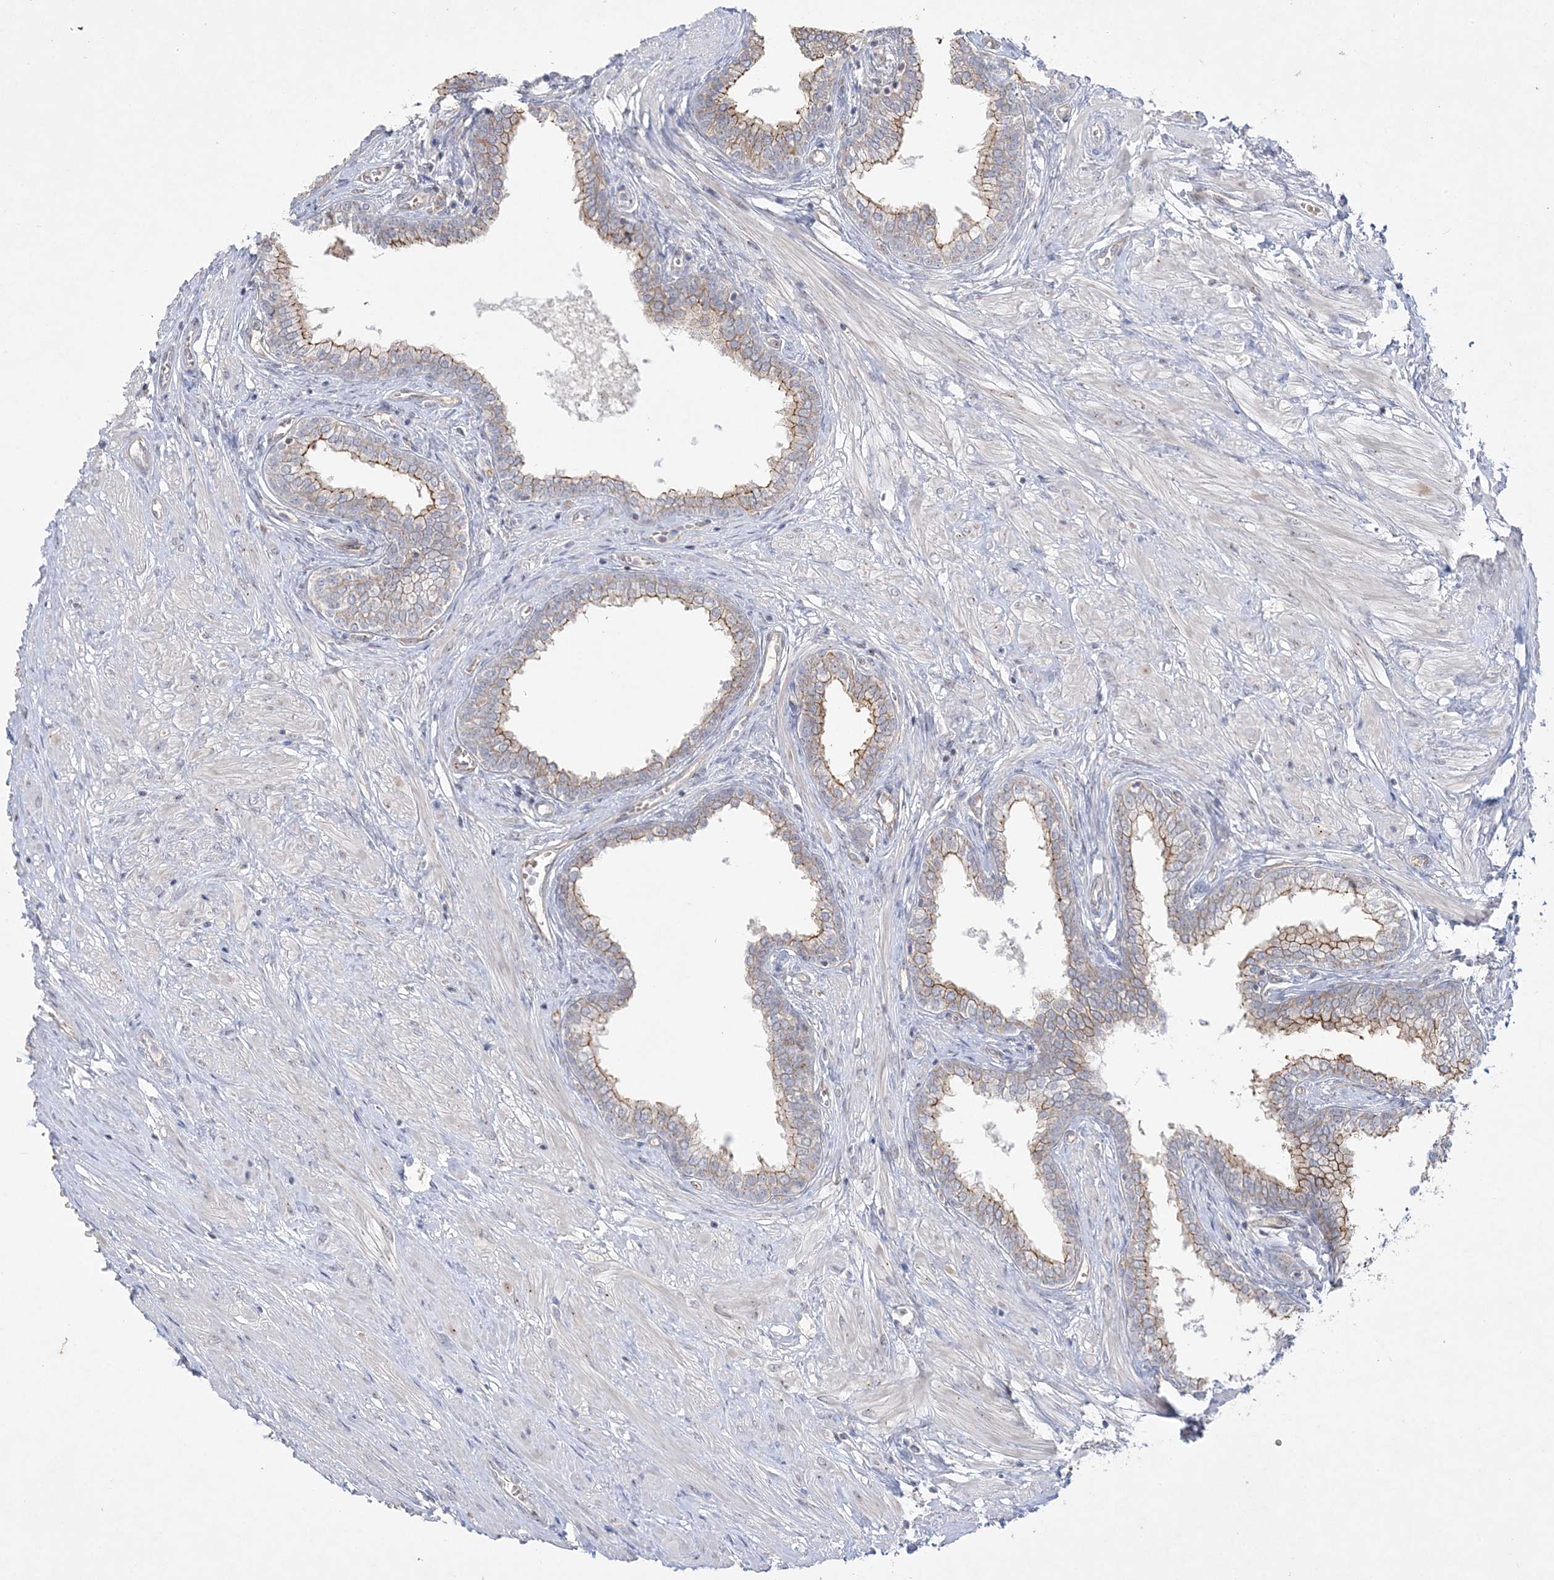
{"staining": {"intensity": "moderate", "quantity": ">75%", "location": "cytoplasmic/membranous"}, "tissue": "prostate", "cell_type": "Glandular cells", "image_type": "normal", "snomed": [{"axis": "morphology", "description": "Normal tissue, NOS"}, {"axis": "morphology", "description": "Urothelial carcinoma, Low grade"}, {"axis": "topography", "description": "Urinary bladder"}, {"axis": "topography", "description": "Prostate"}], "caption": "Brown immunohistochemical staining in benign human prostate displays moderate cytoplasmic/membranous staining in approximately >75% of glandular cells. The protein of interest is stained brown, and the nuclei are stained in blue (DAB IHC with brightfield microscopy, high magnification).", "gene": "ADAMTS12", "patient": {"sex": "male", "age": 60}}